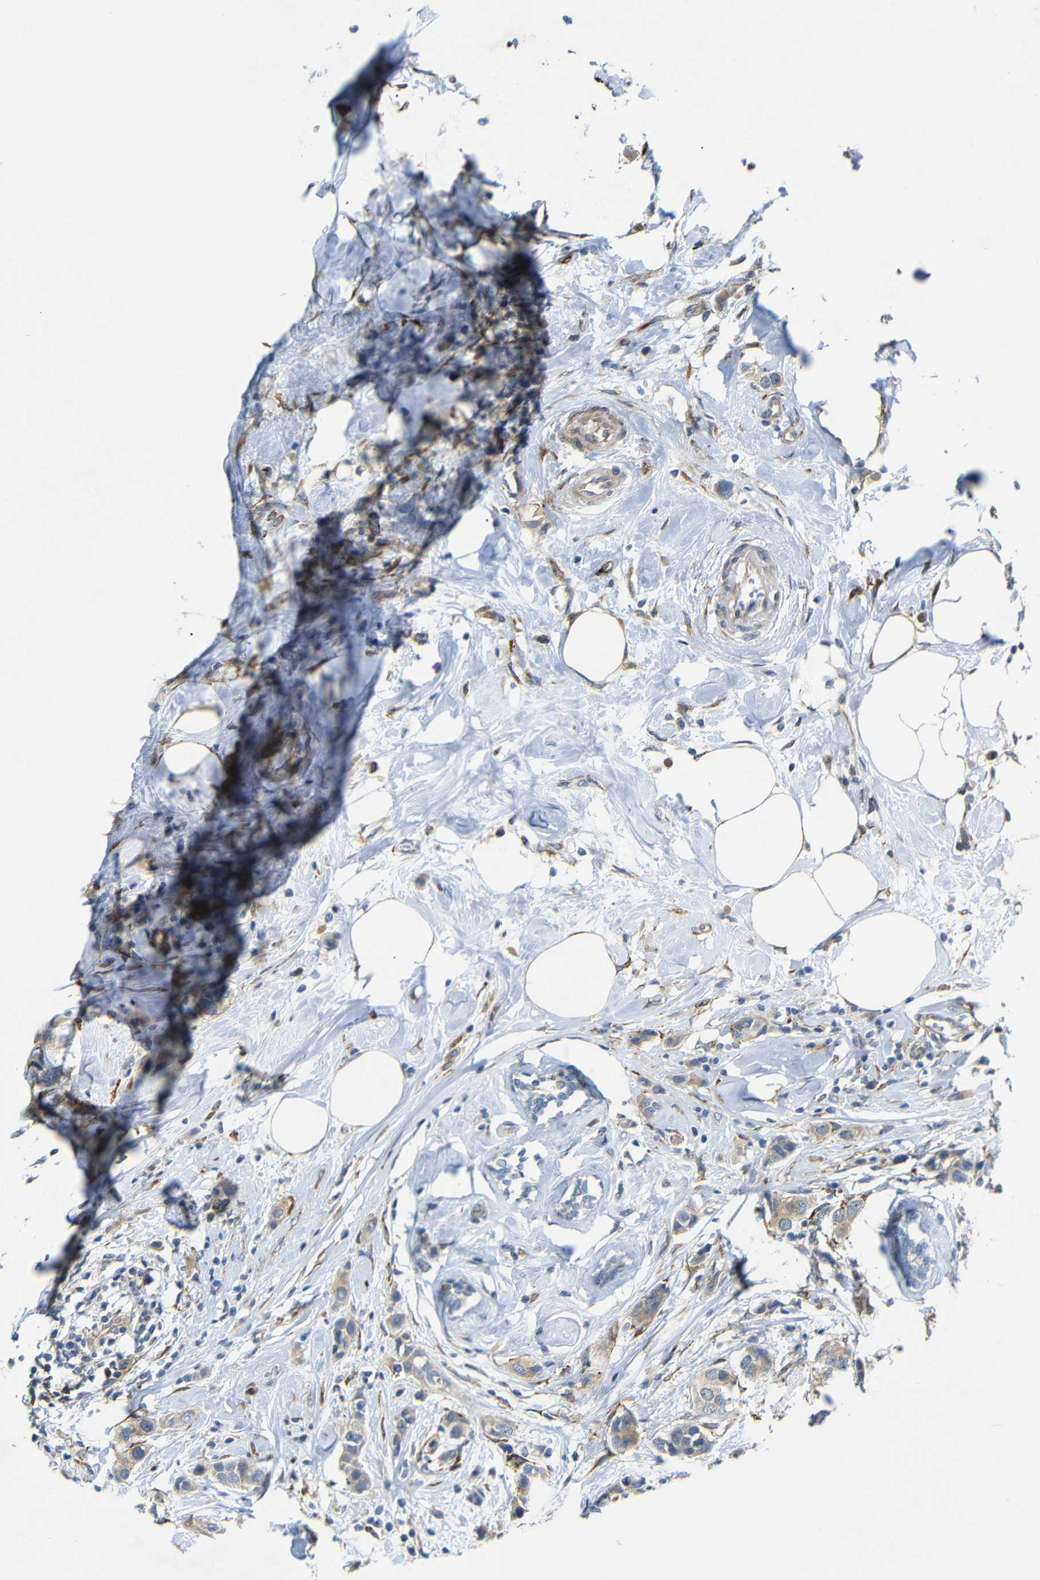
{"staining": {"intensity": "moderate", "quantity": ">75%", "location": "cytoplasmic/membranous"}, "tissue": "breast cancer", "cell_type": "Tumor cells", "image_type": "cancer", "snomed": [{"axis": "morphology", "description": "Normal tissue, NOS"}, {"axis": "morphology", "description": "Duct carcinoma"}, {"axis": "topography", "description": "Breast"}], "caption": "Immunohistochemical staining of human breast cancer (intraductal carcinoma) shows moderate cytoplasmic/membranous protein positivity in about >75% of tumor cells. (brown staining indicates protein expression, while blue staining denotes nuclei).", "gene": "P3H2", "patient": {"sex": "female", "age": 50}}